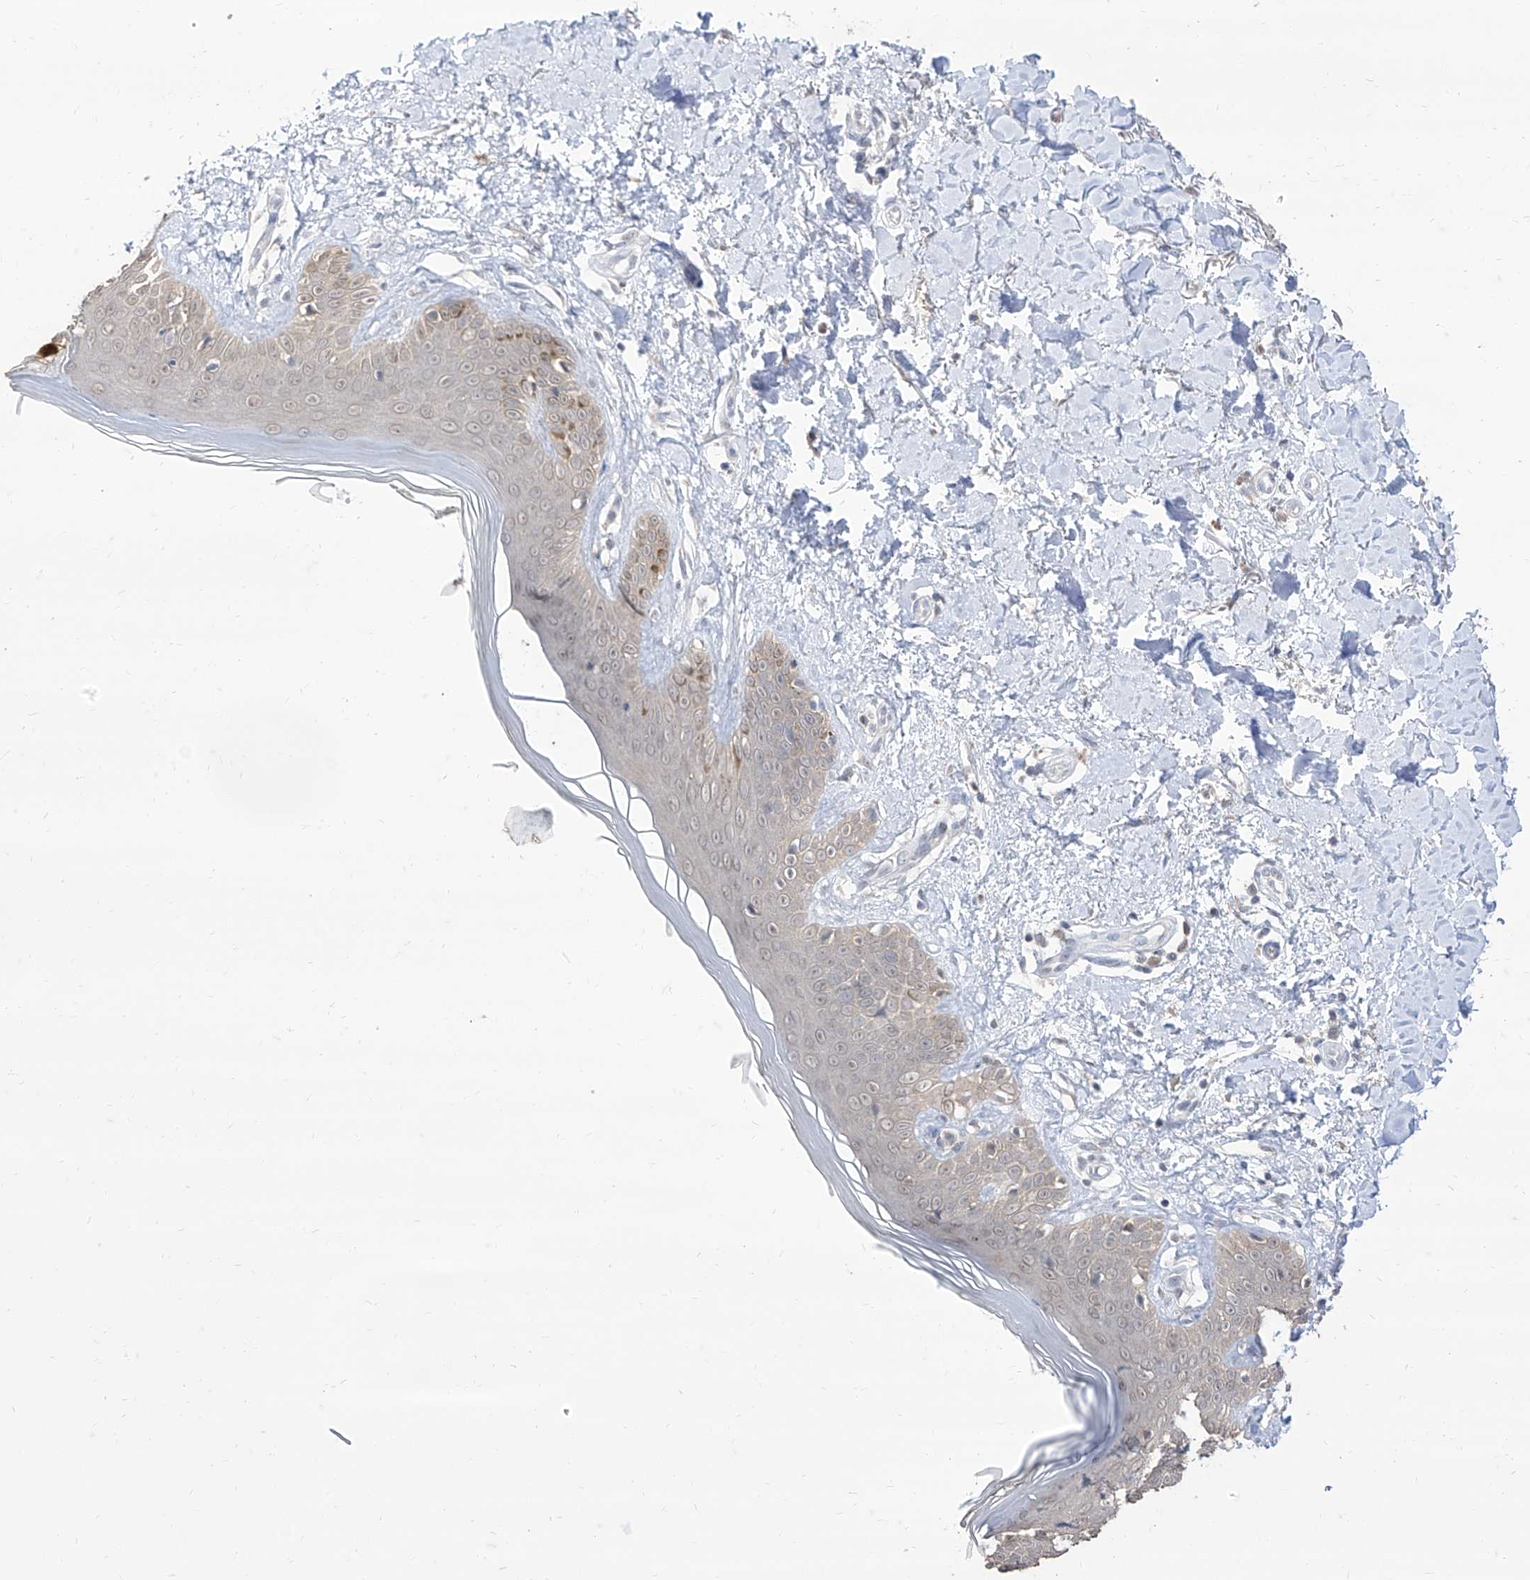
{"staining": {"intensity": "negative", "quantity": "none", "location": "none"}, "tissue": "skin", "cell_type": "Fibroblasts", "image_type": "normal", "snomed": [{"axis": "morphology", "description": "Normal tissue, NOS"}, {"axis": "topography", "description": "Skin"}], "caption": "The micrograph shows no significant positivity in fibroblasts of skin.", "gene": "BROX", "patient": {"sex": "female", "age": 64}}